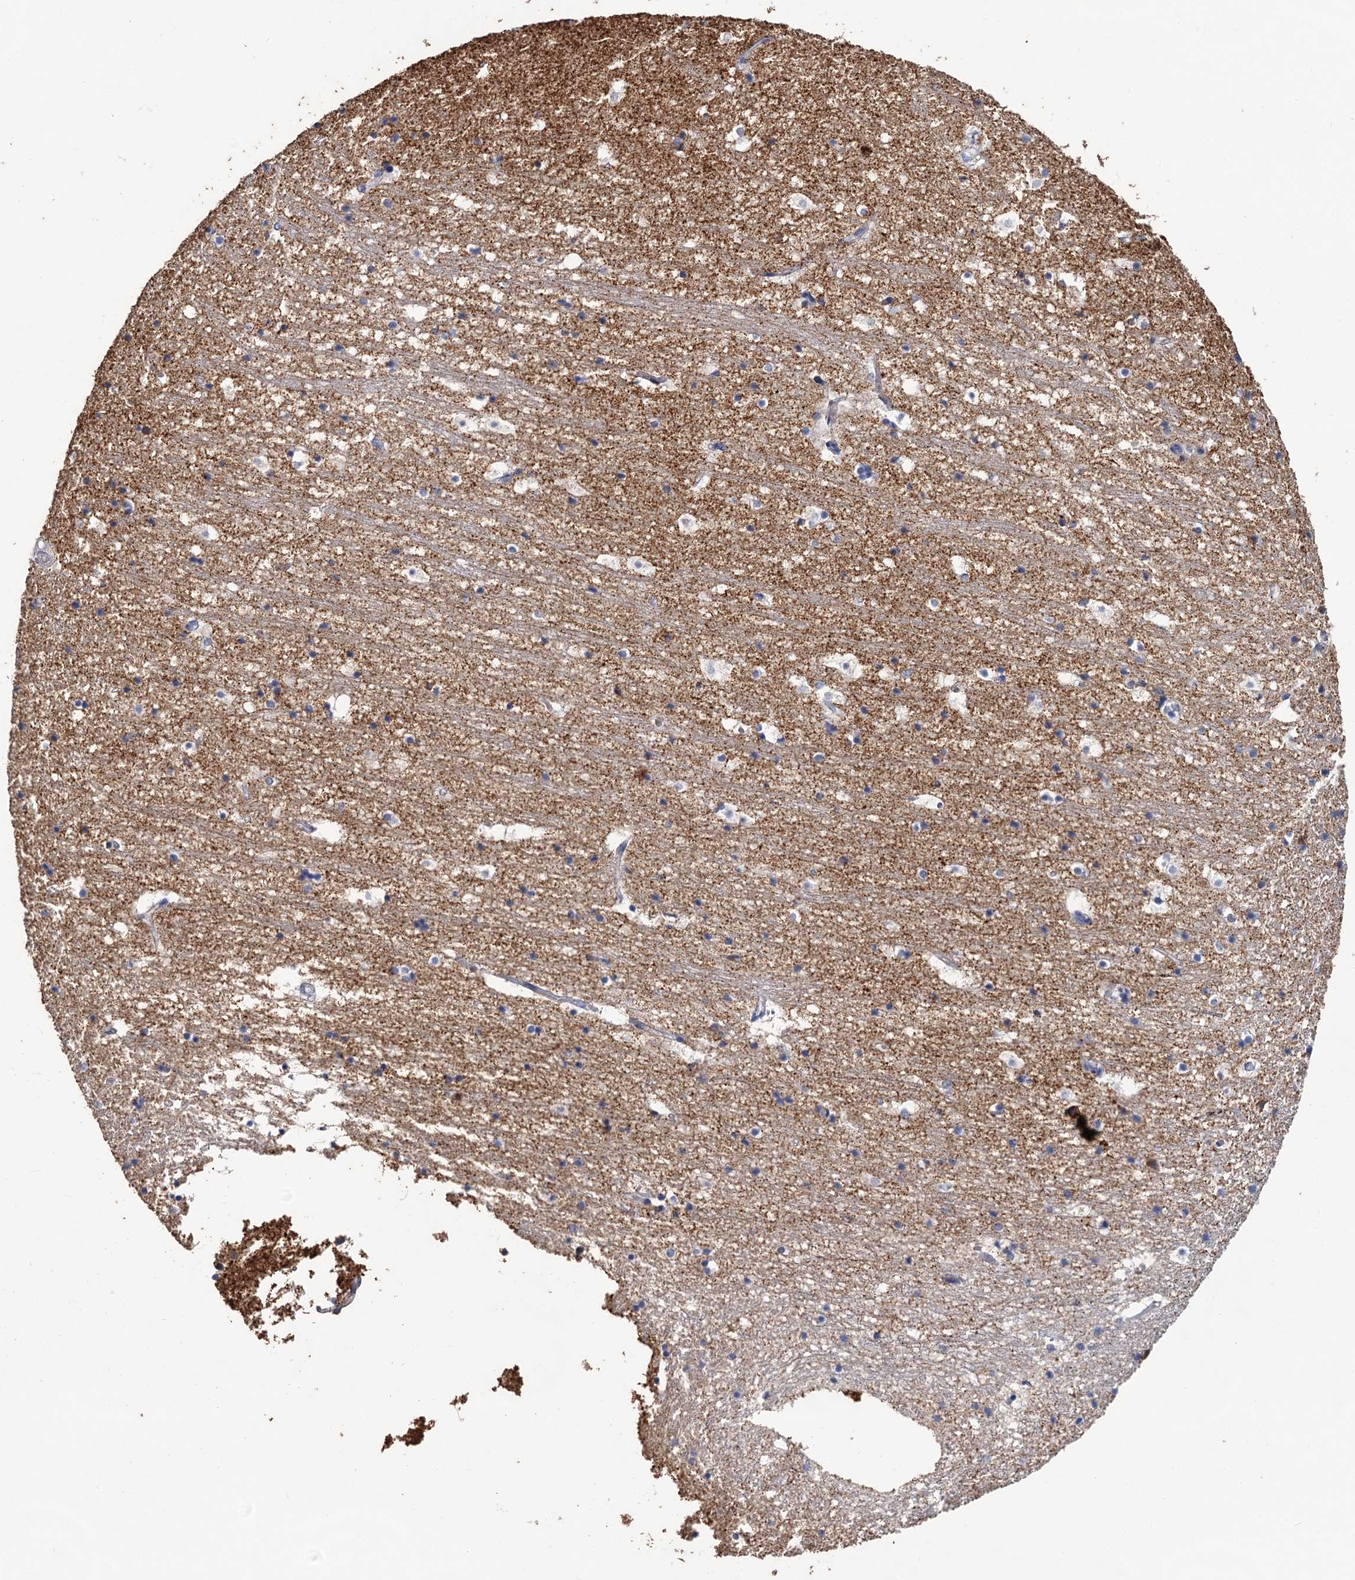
{"staining": {"intensity": "negative", "quantity": "none", "location": "none"}, "tissue": "hippocampus", "cell_type": "Glial cells", "image_type": "normal", "snomed": [{"axis": "morphology", "description": "Normal tissue, NOS"}, {"axis": "topography", "description": "Hippocampus"}], "caption": "Immunohistochemical staining of normal hippocampus shows no significant expression in glial cells. Brightfield microscopy of immunohistochemistry (IHC) stained with DAB (brown) and hematoxylin (blue), captured at high magnification.", "gene": "SNCB", "patient": {"sex": "female", "age": 52}}